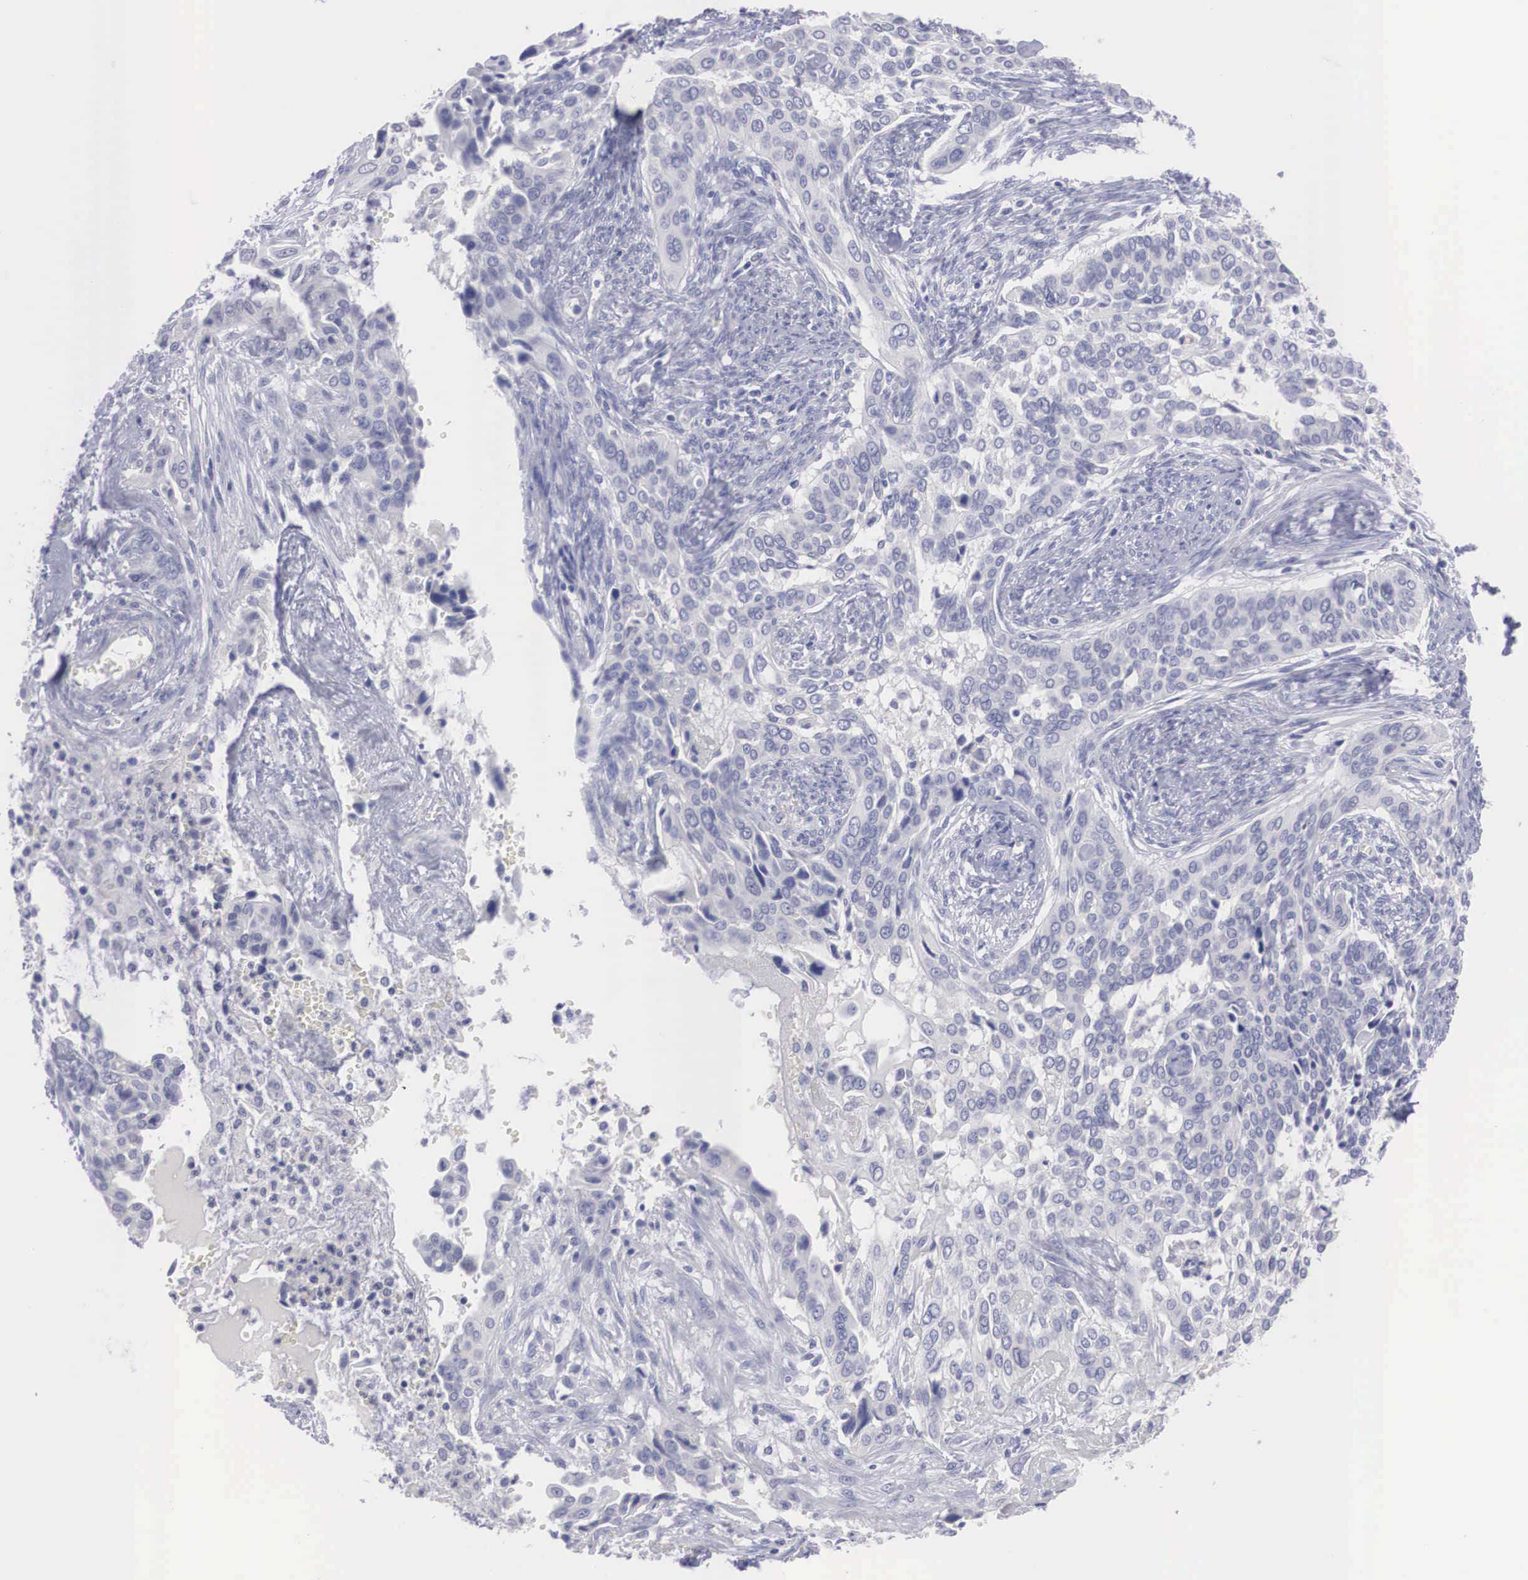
{"staining": {"intensity": "negative", "quantity": "none", "location": "none"}, "tissue": "cervical cancer", "cell_type": "Tumor cells", "image_type": "cancer", "snomed": [{"axis": "morphology", "description": "Squamous cell carcinoma, NOS"}, {"axis": "topography", "description": "Cervix"}], "caption": "High magnification brightfield microscopy of cervical cancer stained with DAB (3,3'-diaminobenzidine) (brown) and counterstained with hematoxylin (blue): tumor cells show no significant positivity. The staining is performed using DAB brown chromogen with nuclei counter-stained in using hematoxylin.", "gene": "REPS2", "patient": {"sex": "female", "age": 34}}